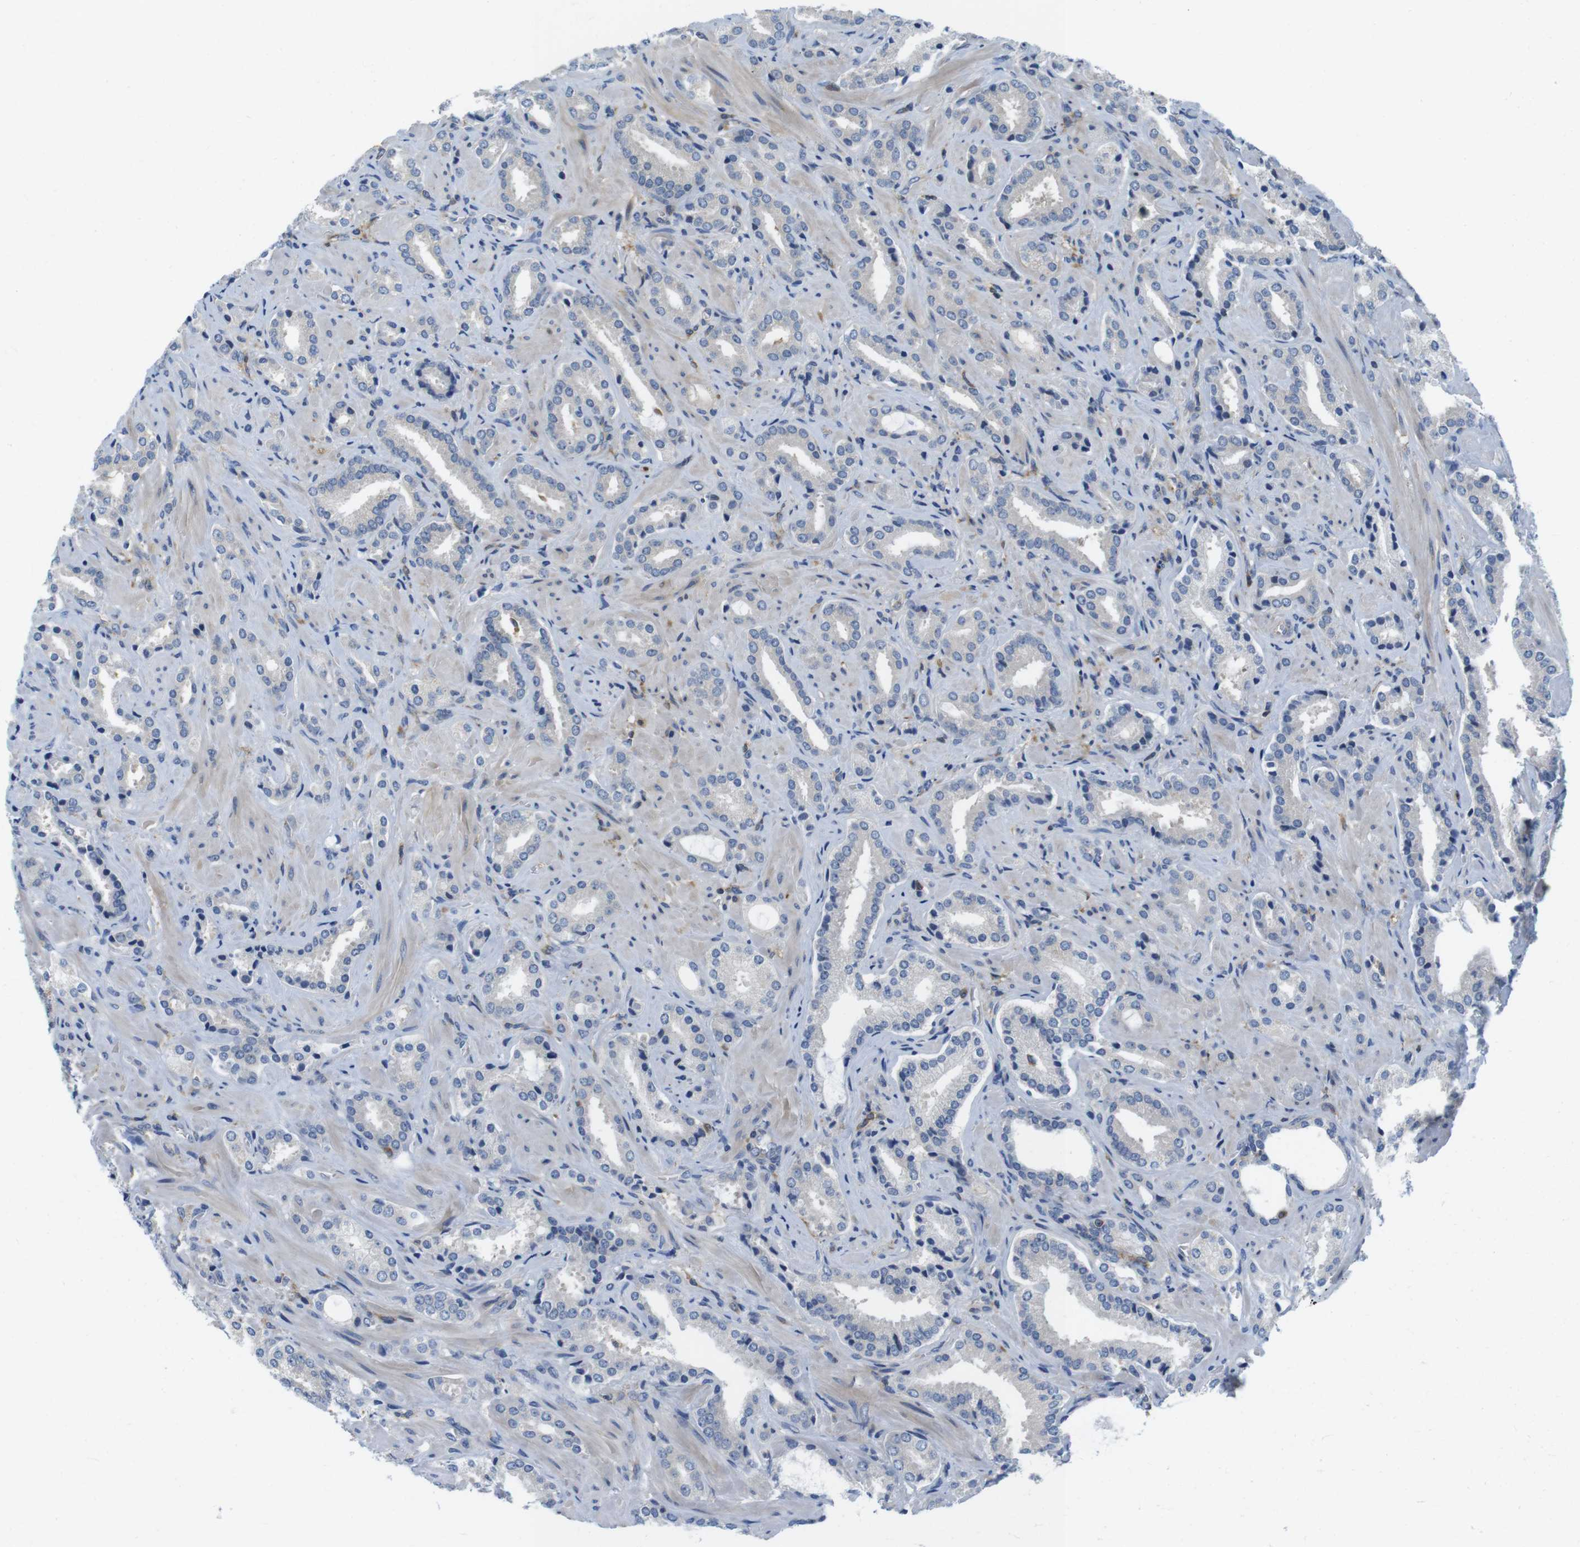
{"staining": {"intensity": "negative", "quantity": "none", "location": "none"}, "tissue": "prostate cancer", "cell_type": "Tumor cells", "image_type": "cancer", "snomed": [{"axis": "morphology", "description": "Adenocarcinoma, High grade"}, {"axis": "topography", "description": "Prostate"}], "caption": "Immunohistochemical staining of human adenocarcinoma (high-grade) (prostate) demonstrates no significant staining in tumor cells.", "gene": "HERPUD2", "patient": {"sex": "male", "age": 64}}